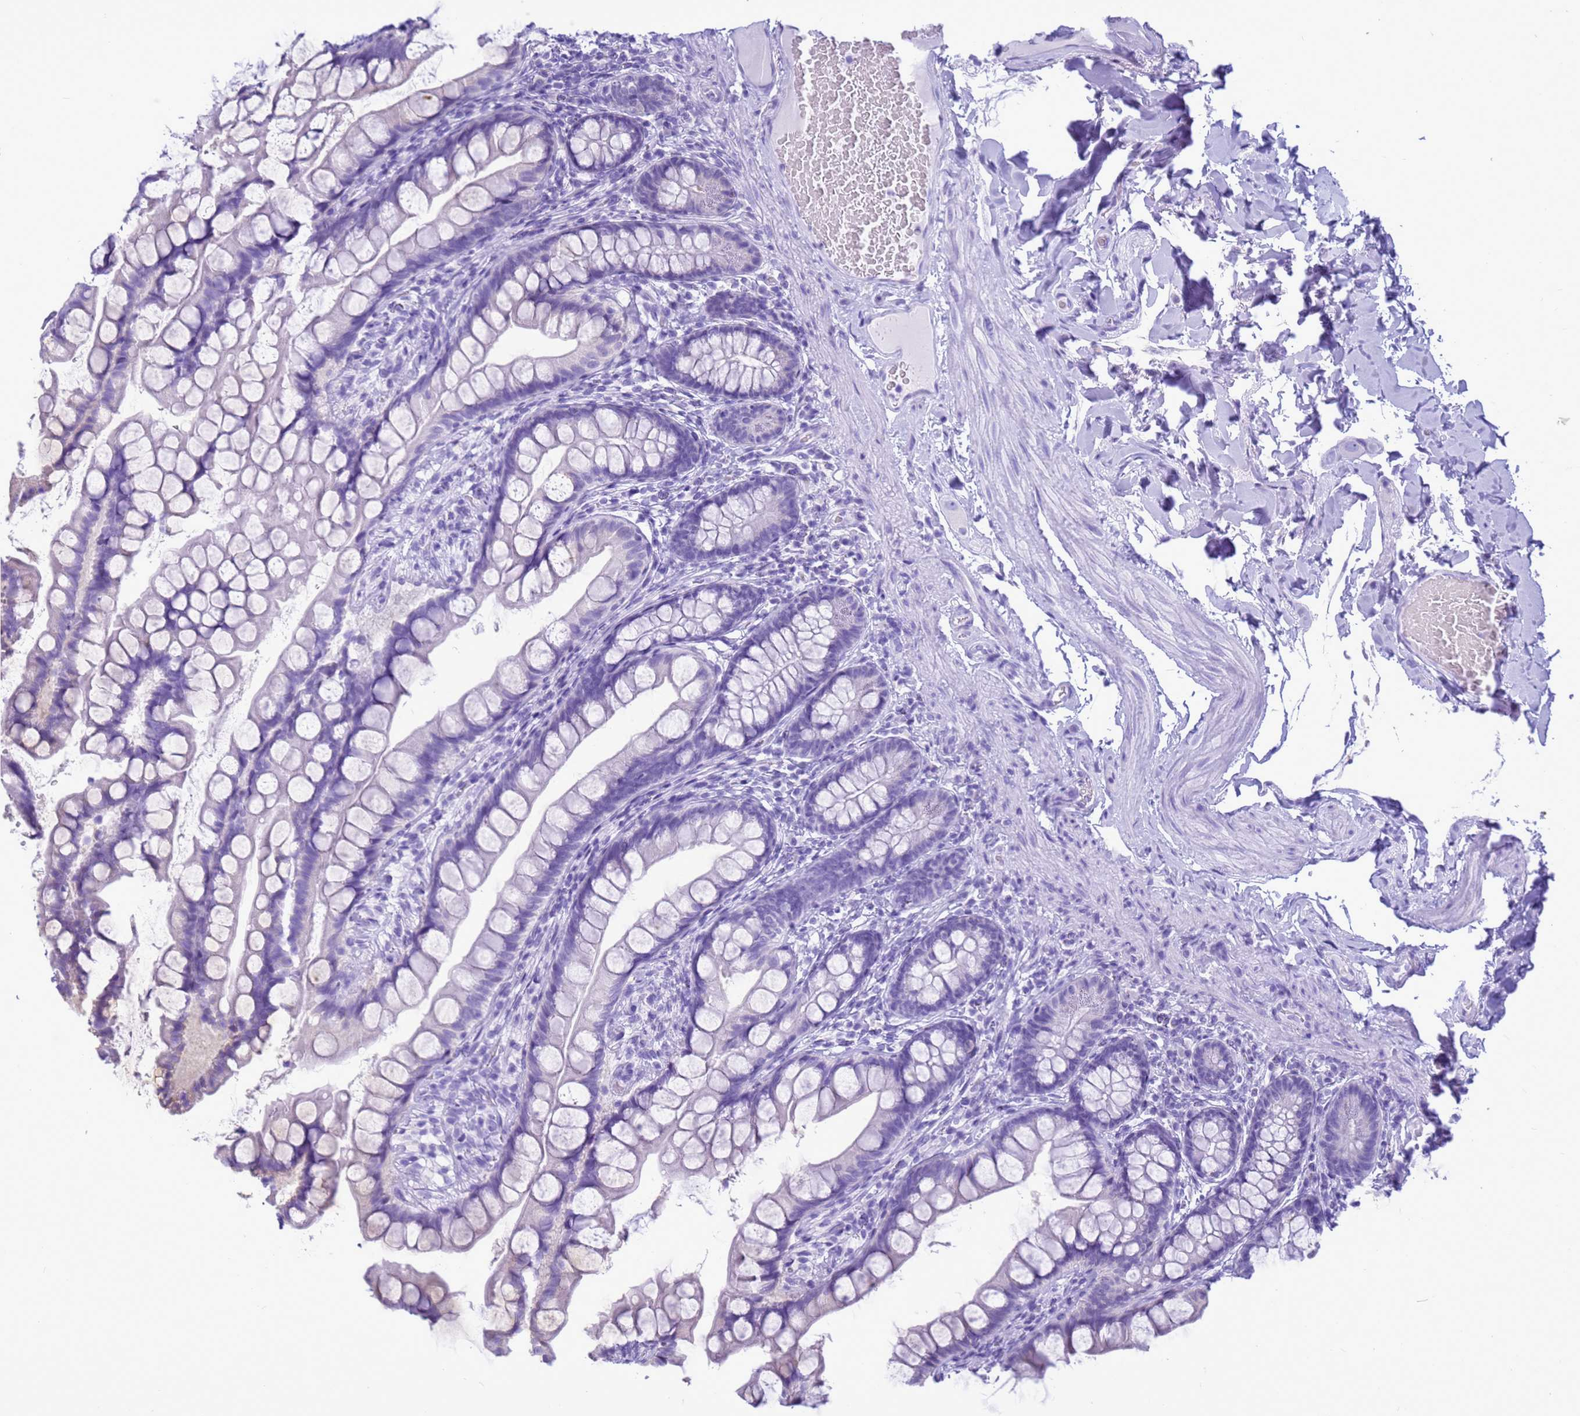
{"staining": {"intensity": "negative", "quantity": "none", "location": "none"}, "tissue": "small intestine", "cell_type": "Glandular cells", "image_type": "normal", "snomed": [{"axis": "morphology", "description": "Normal tissue, NOS"}, {"axis": "topography", "description": "Small intestine"}], "caption": "Benign small intestine was stained to show a protein in brown. There is no significant expression in glandular cells. Brightfield microscopy of immunohistochemistry stained with DAB (3,3'-diaminobenzidine) (brown) and hematoxylin (blue), captured at high magnification.", "gene": "STATH", "patient": {"sex": "male", "age": 70}}